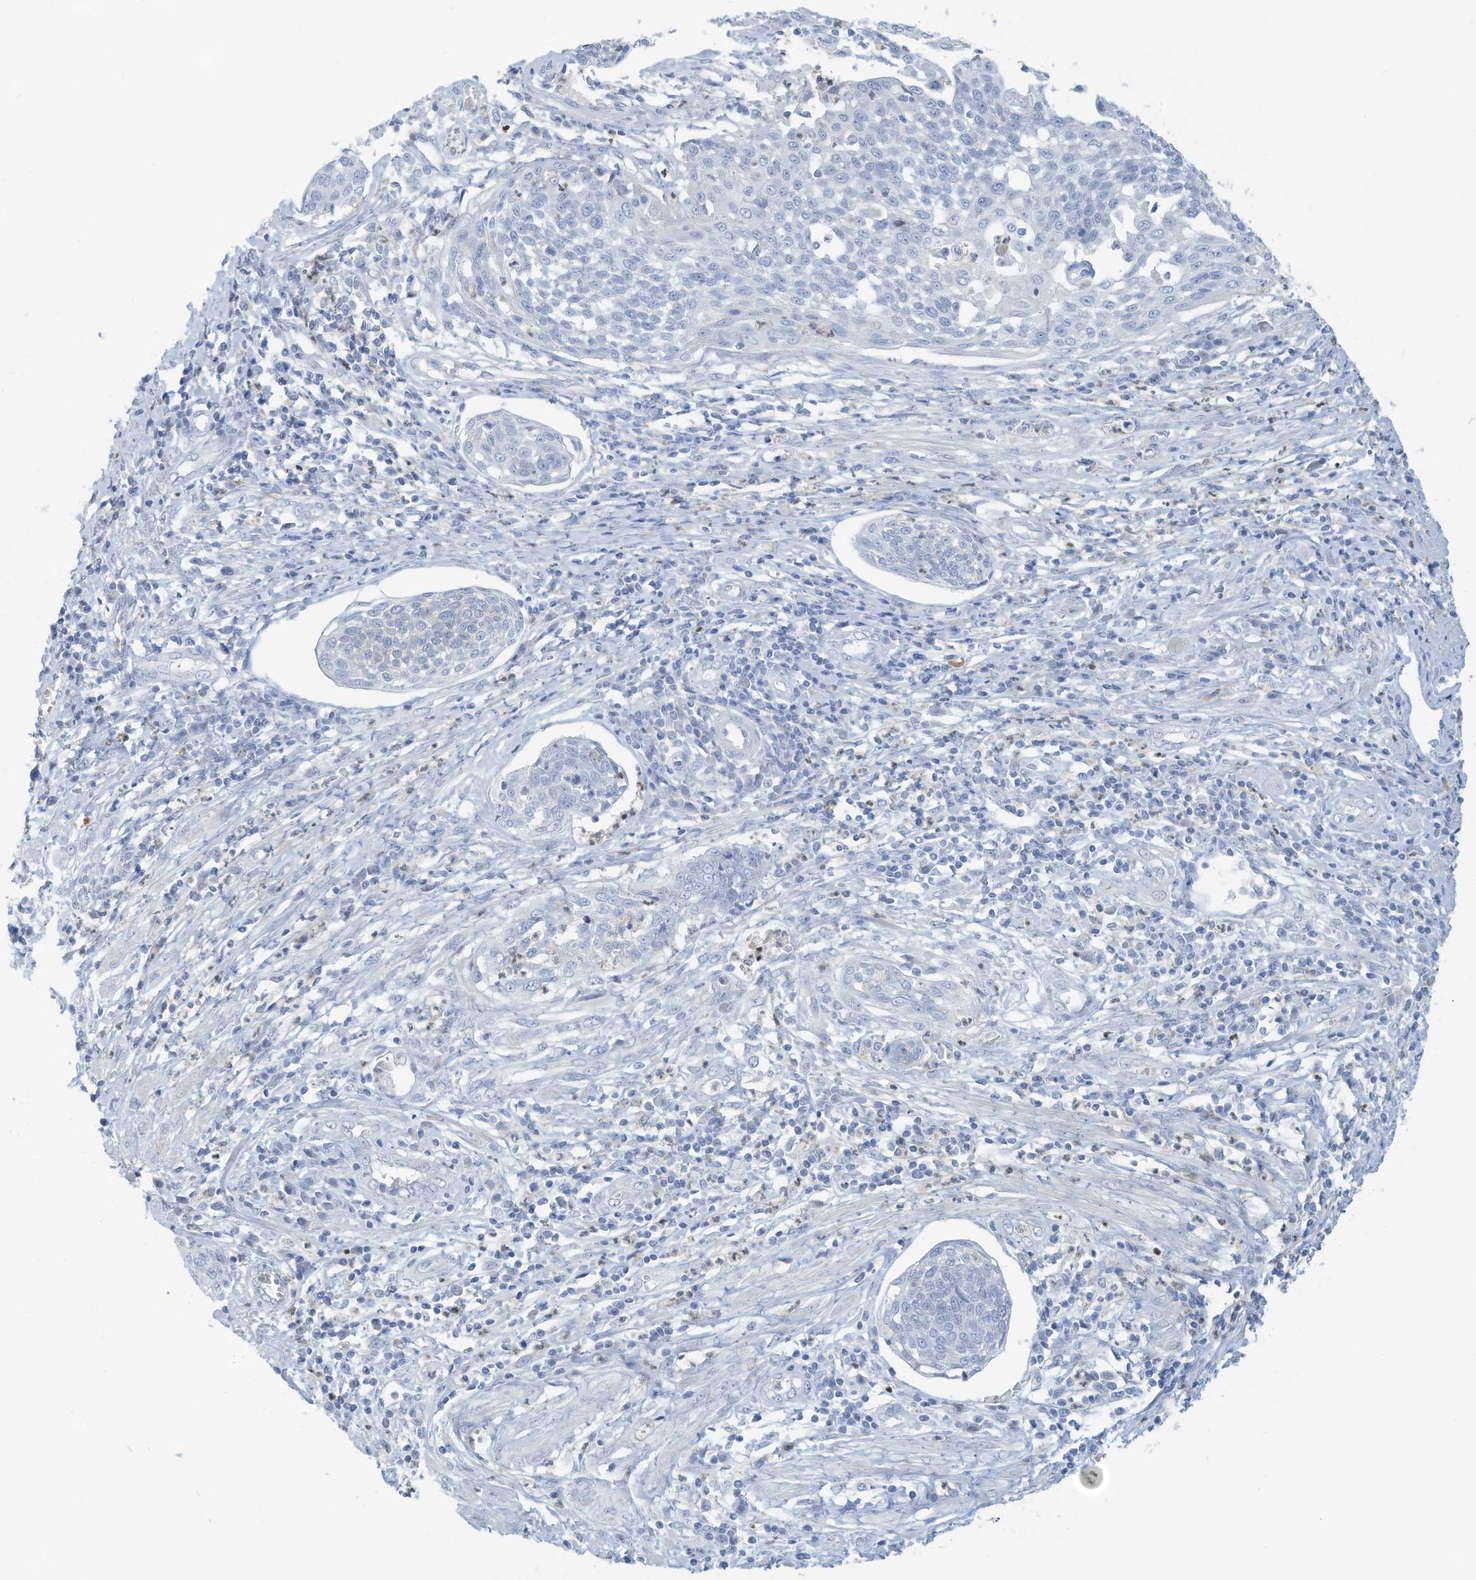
{"staining": {"intensity": "negative", "quantity": "none", "location": "none"}, "tissue": "cervical cancer", "cell_type": "Tumor cells", "image_type": "cancer", "snomed": [{"axis": "morphology", "description": "Squamous cell carcinoma, NOS"}, {"axis": "topography", "description": "Cervix"}], "caption": "Immunohistochemistry of human cervical cancer (squamous cell carcinoma) reveals no positivity in tumor cells.", "gene": "ERI2", "patient": {"sex": "female", "age": 34}}